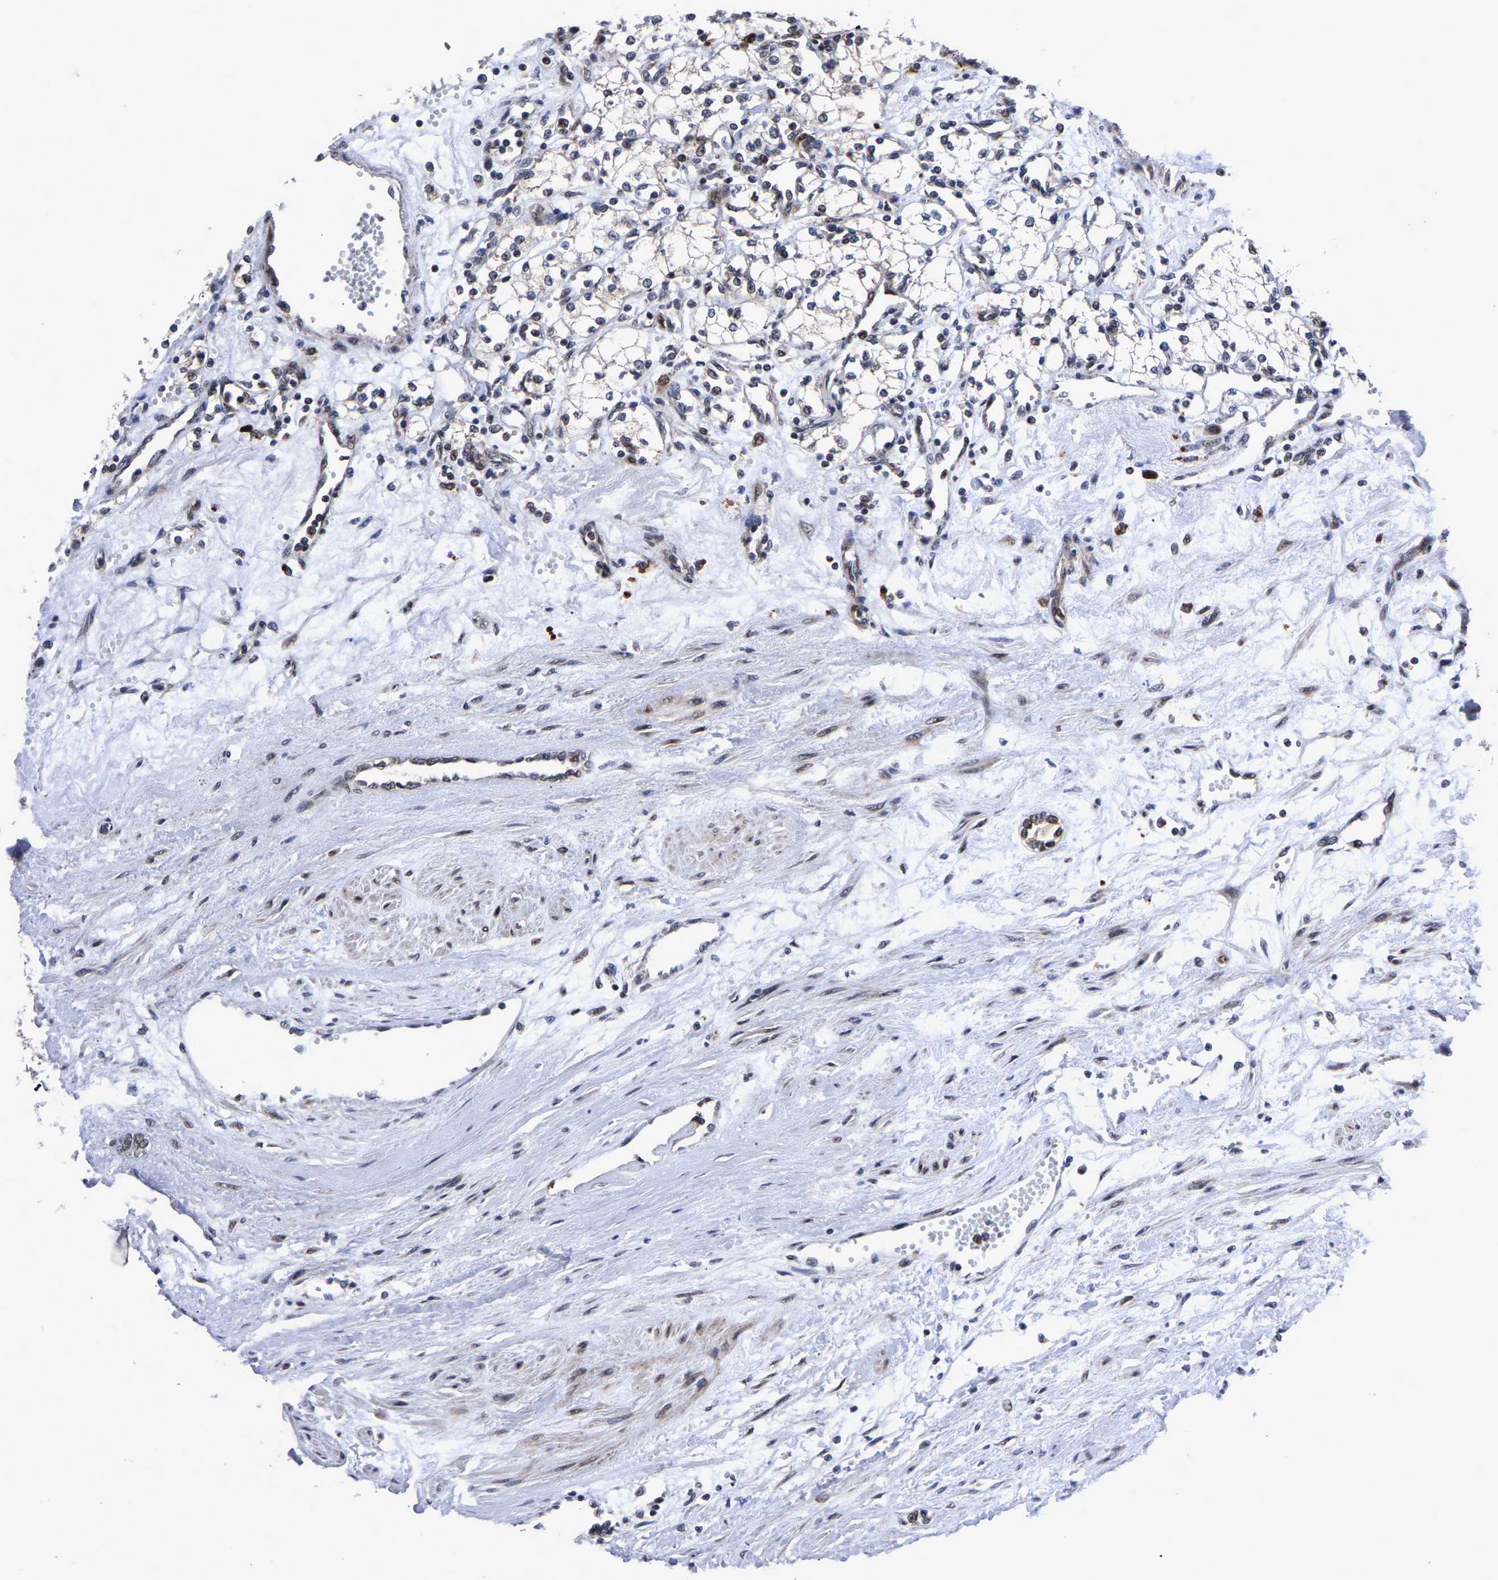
{"staining": {"intensity": "negative", "quantity": "none", "location": "none"}, "tissue": "renal cancer", "cell_type": "Tumor cells", "image_type": "cancer", "snomed": [{"axis": "morphology", "description": "Adenocarcinoma, NOS"}, {"axis": "topography", "description": "Kidney"}], "caption": "A micrograph of human adenocarcinoma (renal) is negative for staining in tumor cells.", "gene": "JUNB", "patient": {"sex": "male", "age": 59}}